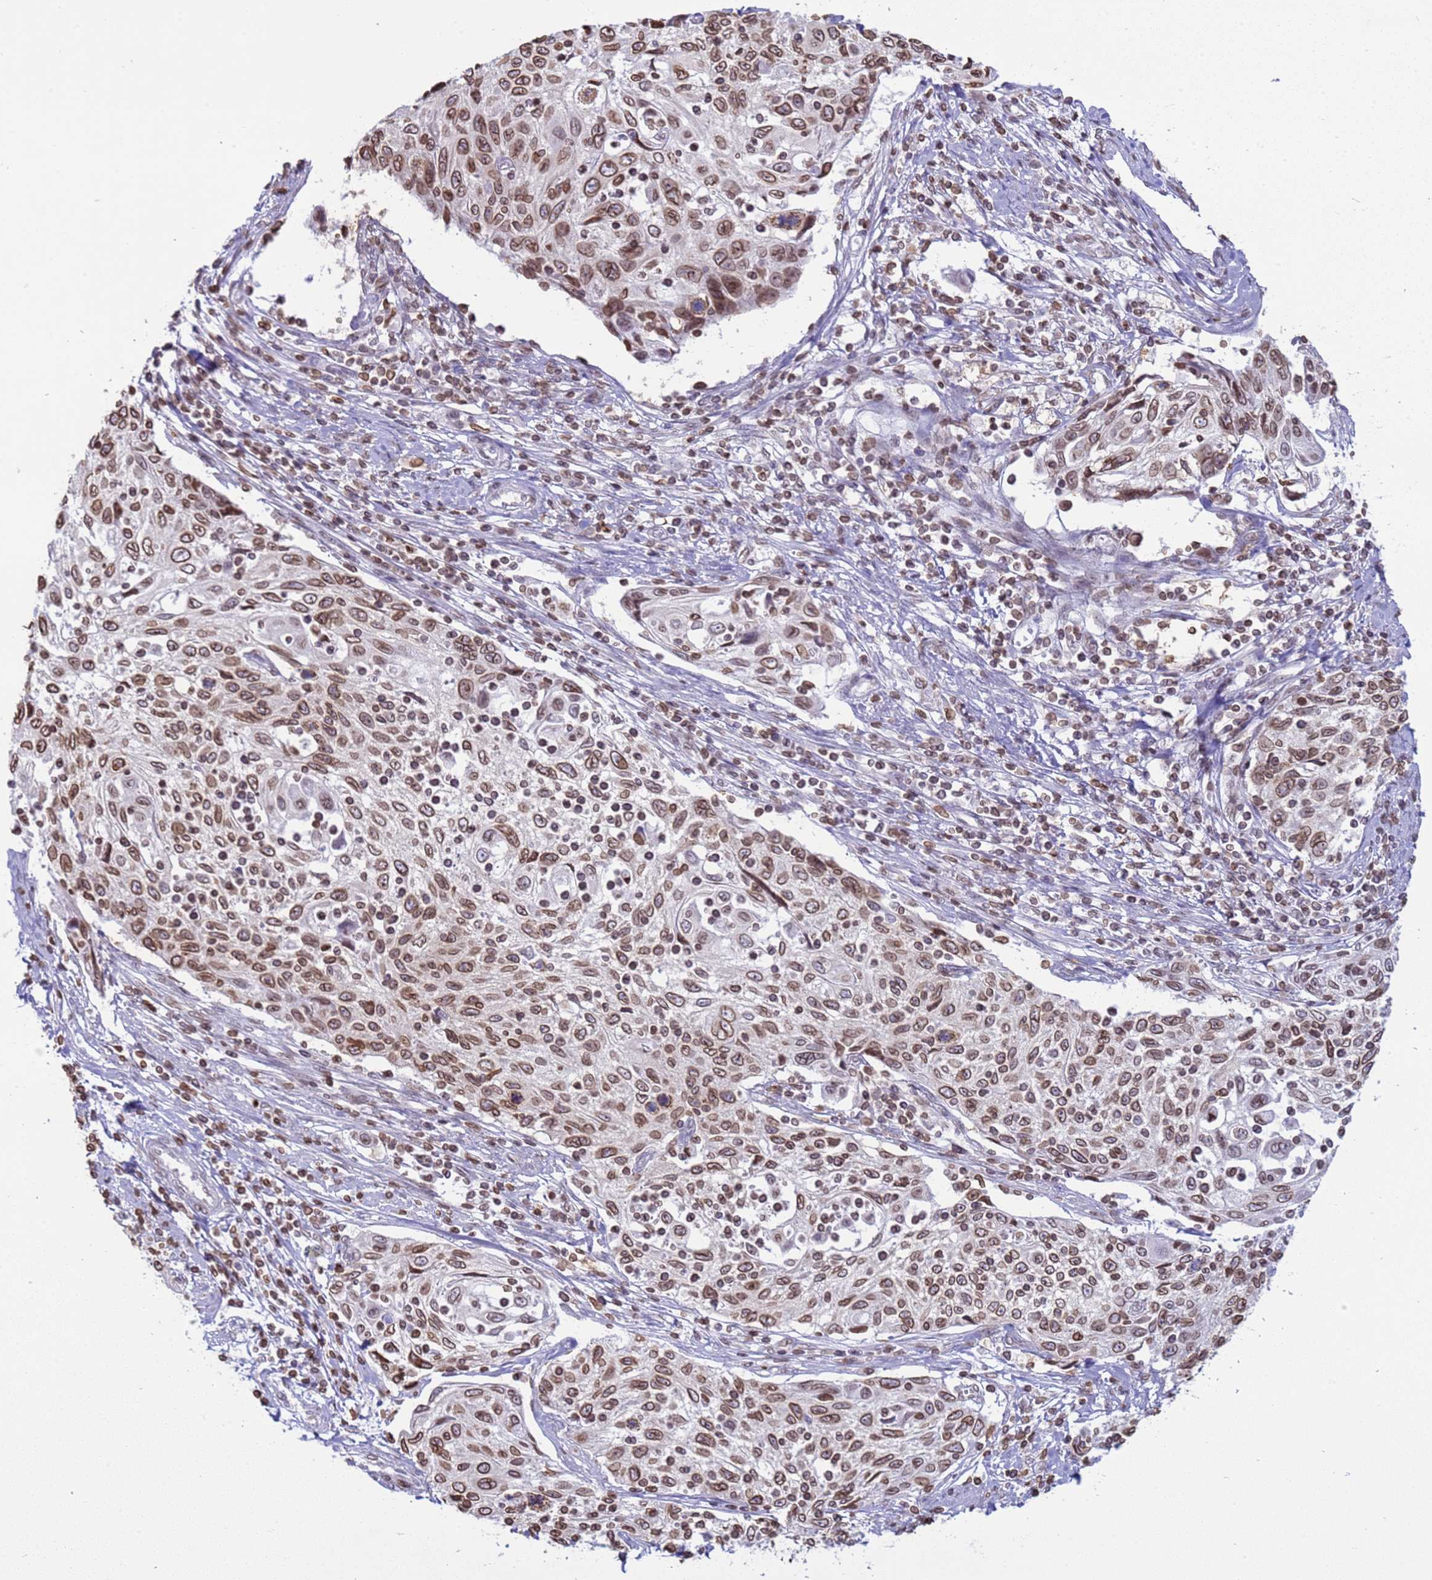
{"staining": {"intensity": "moderate", "quantity": ">75%", "location": "cytoplasmic/membranous,nuclear"}, "tissue": "cervical cancer", "cell_type": "Tumor cells", "image_type": "cancer", "snomed": [{"axis": "morphology", "description": "Squamous cell carcinoma, NOS"}, {"axis": "topography", "description": "Cervix"}], "caption": "Cervical squamous cell carcinoma stained with a protein marker shows moderate staining in tumor cells.", "gene": "DHX37", "patient": {"sex": "female", "age": 70}}